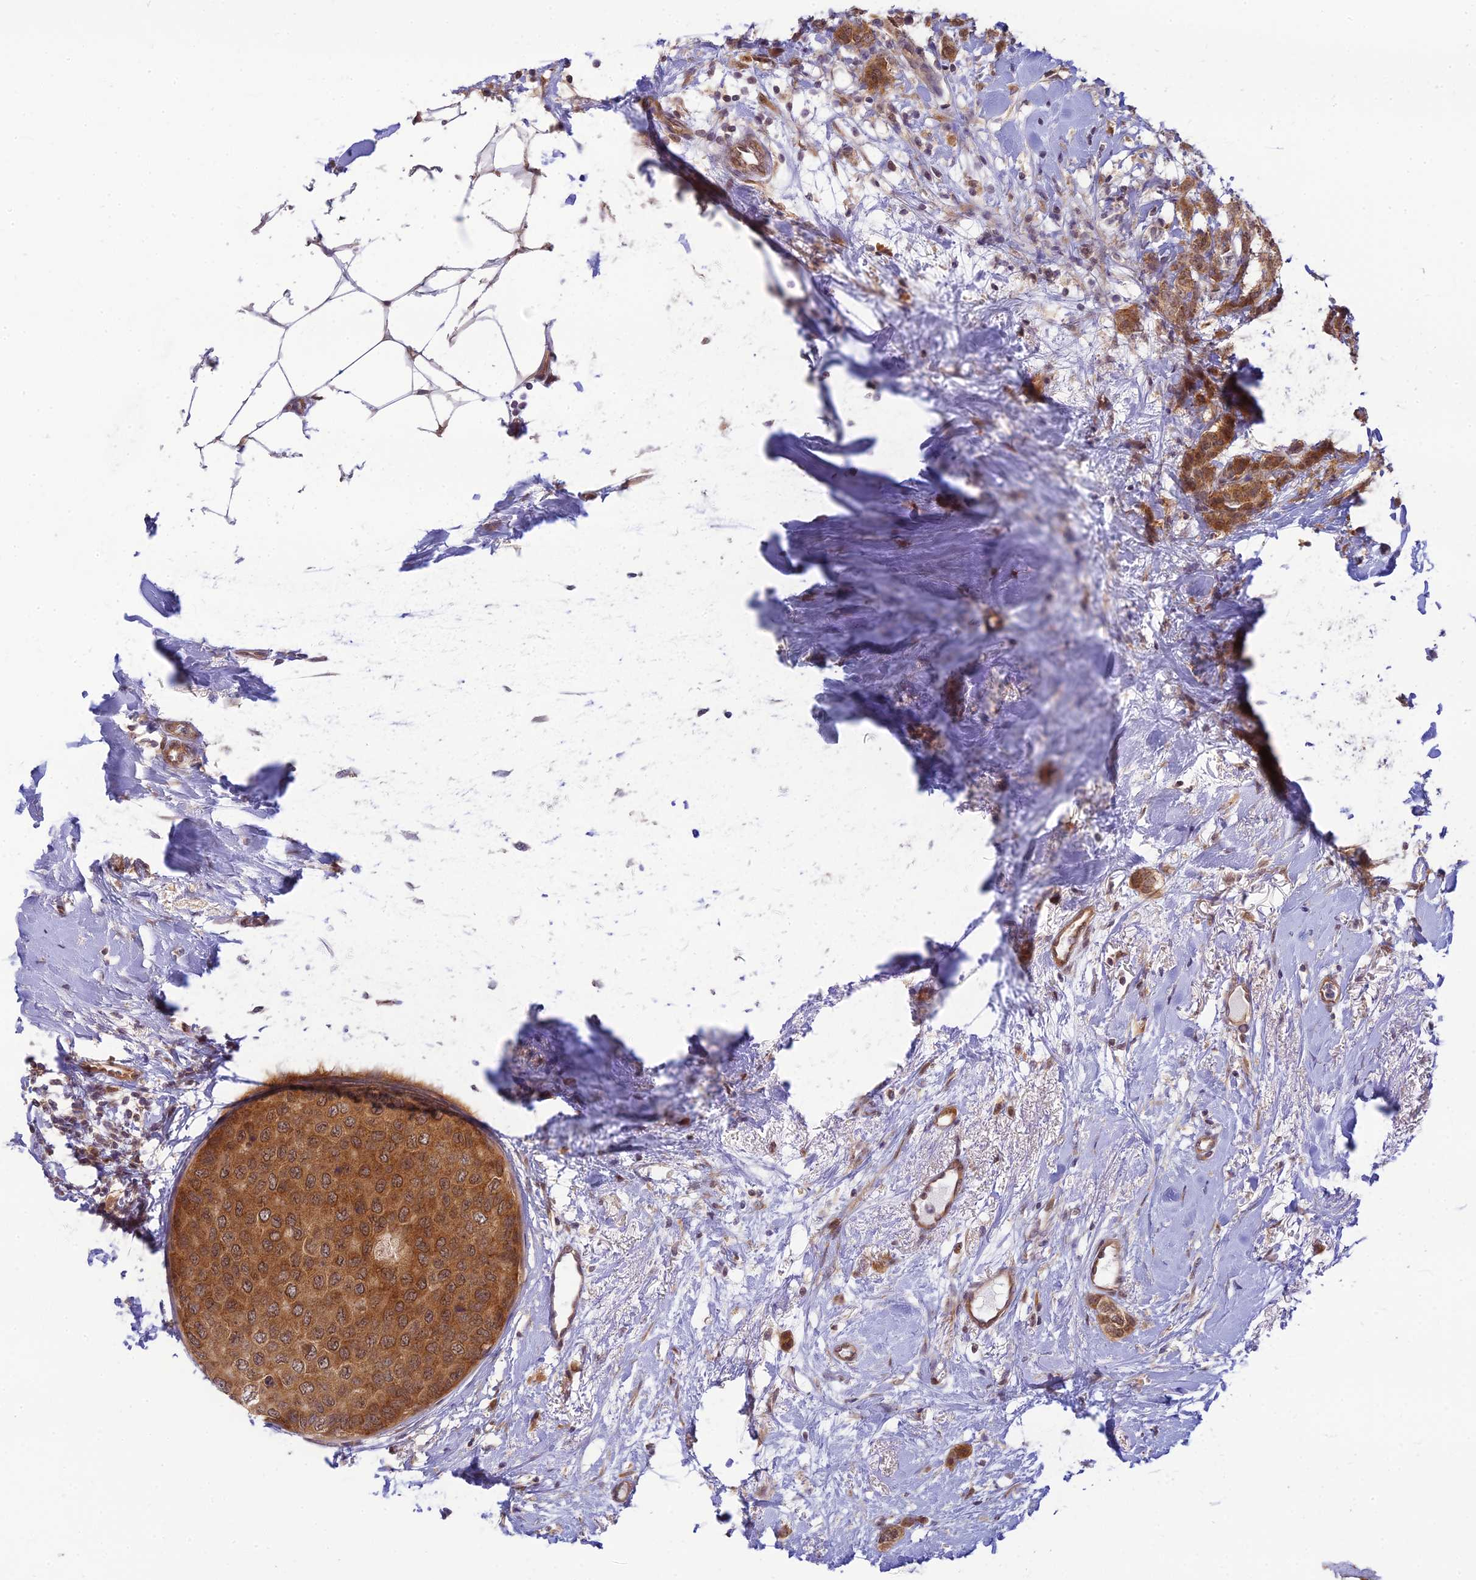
{"staining": {"intensity": "moderate", "quantity": ">75%", "location": "cytoplasmic/membranous"}, "tissue": "breast cancer", "cell_type": "Tumor cells", "image_type": "cancer", "snomed": [{"axis": "morphology", "description": "Duct carcinoma"}, {"axis": "topography", "description": "Breast"}], "caption": "Moderate cytoplasmic/membranous protein staining is present in approximately >75% of tumor cells in invasive ductal carcinoma (breast).", "gene": "SKIC8", "patient": {"sex": "female", "age": 72}}